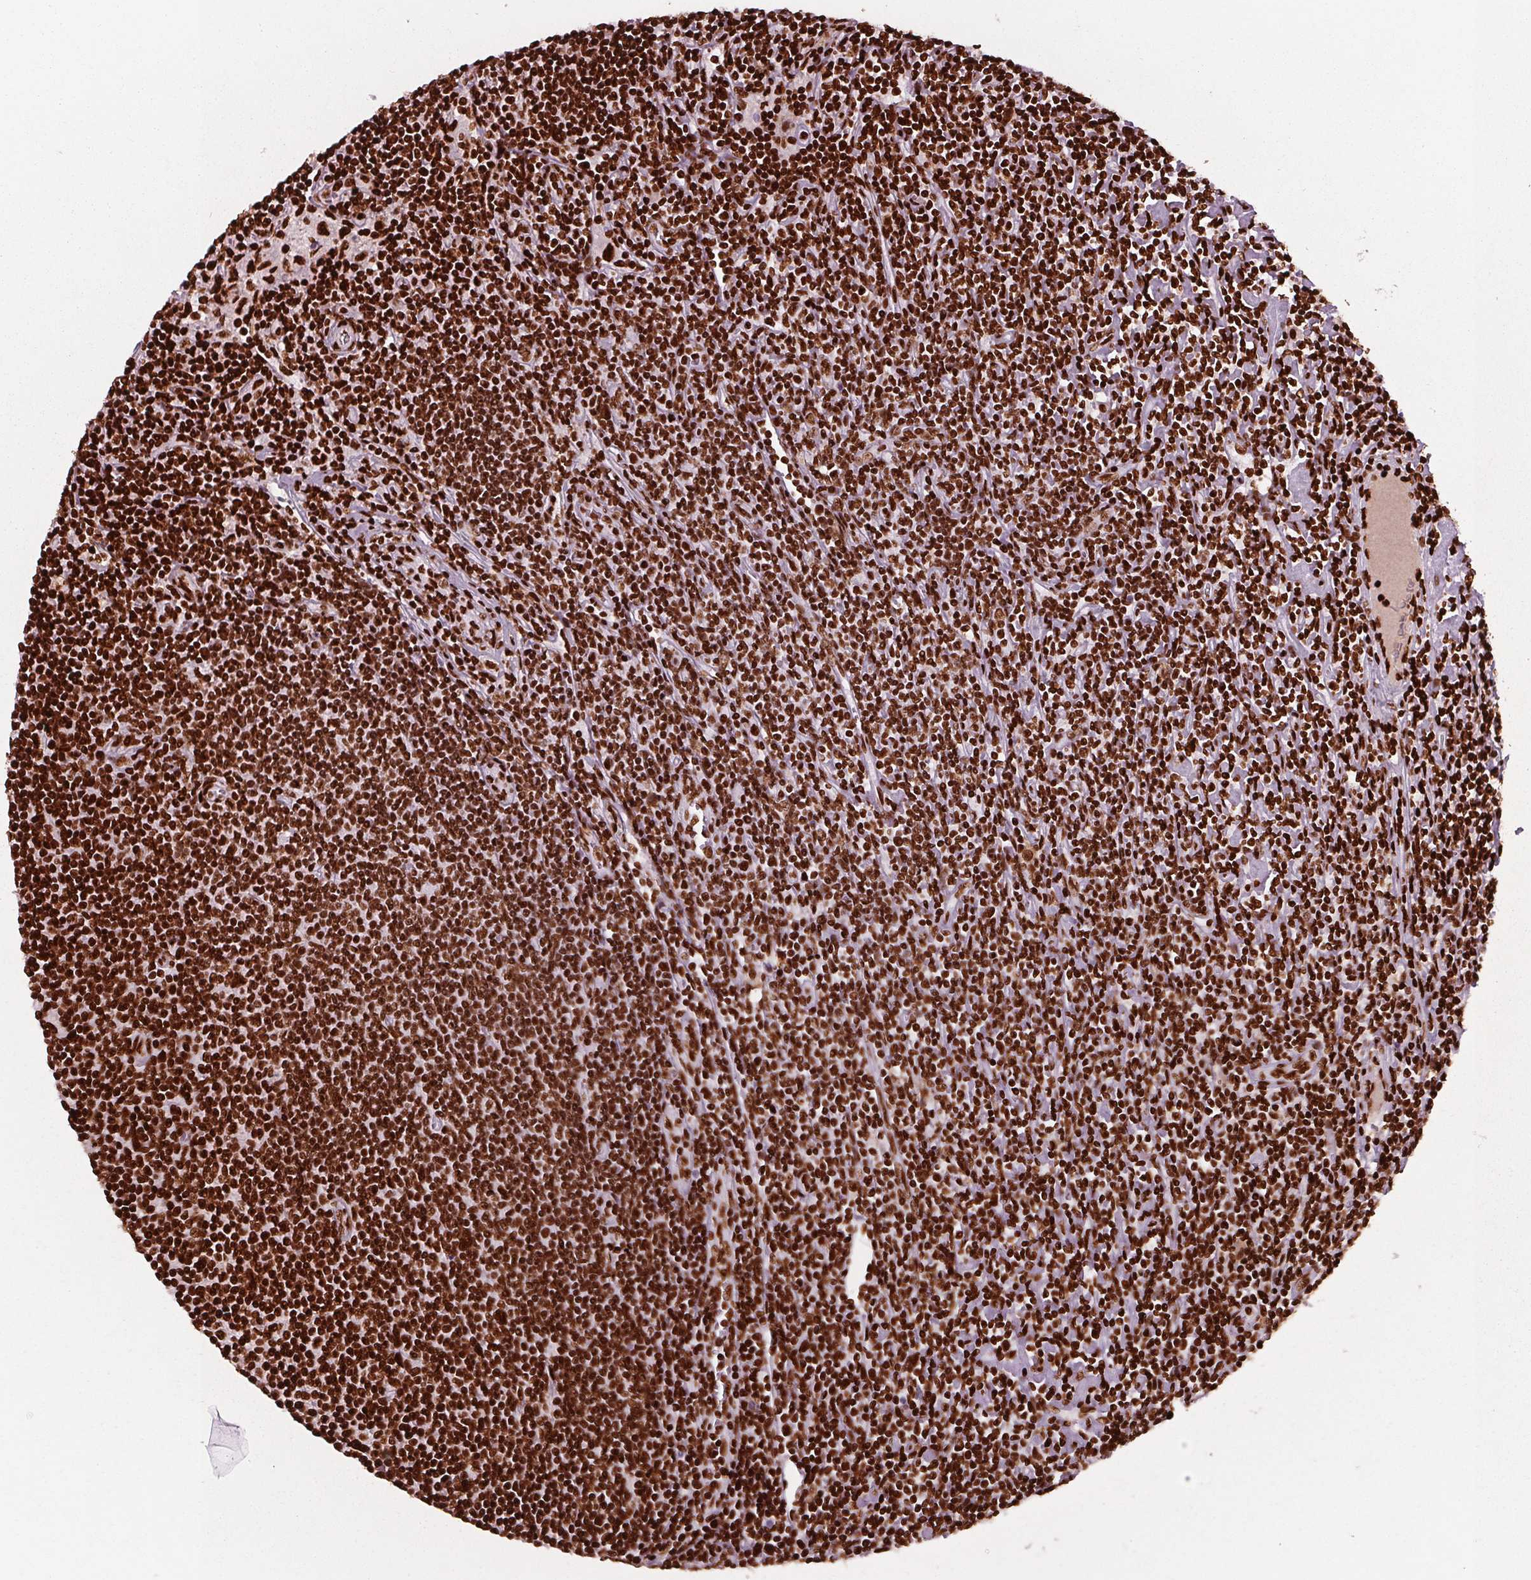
{"staining": {"intensity": "strong", "quantity": ">75%", "location": "nuclear"}, "tissue": "lymphoma", "cell_type": "Tumor cells", "image_type": "cancer", "snomed": [{"axis": "morphology", "description": "Hodgkin's disease, NOS"}, {"axis": "topography", "description": "Lymph node"}], "caption": "This photomicrograph displays Hodgkin's disease stained with immunohistochemistry to label a protein in brown. The nuclear of tumor cells show strong positivity for the protein. Nuclei are counter-stained blue.", "gene": "BRD4", "patient": {"sex": "male", "age": 40}}